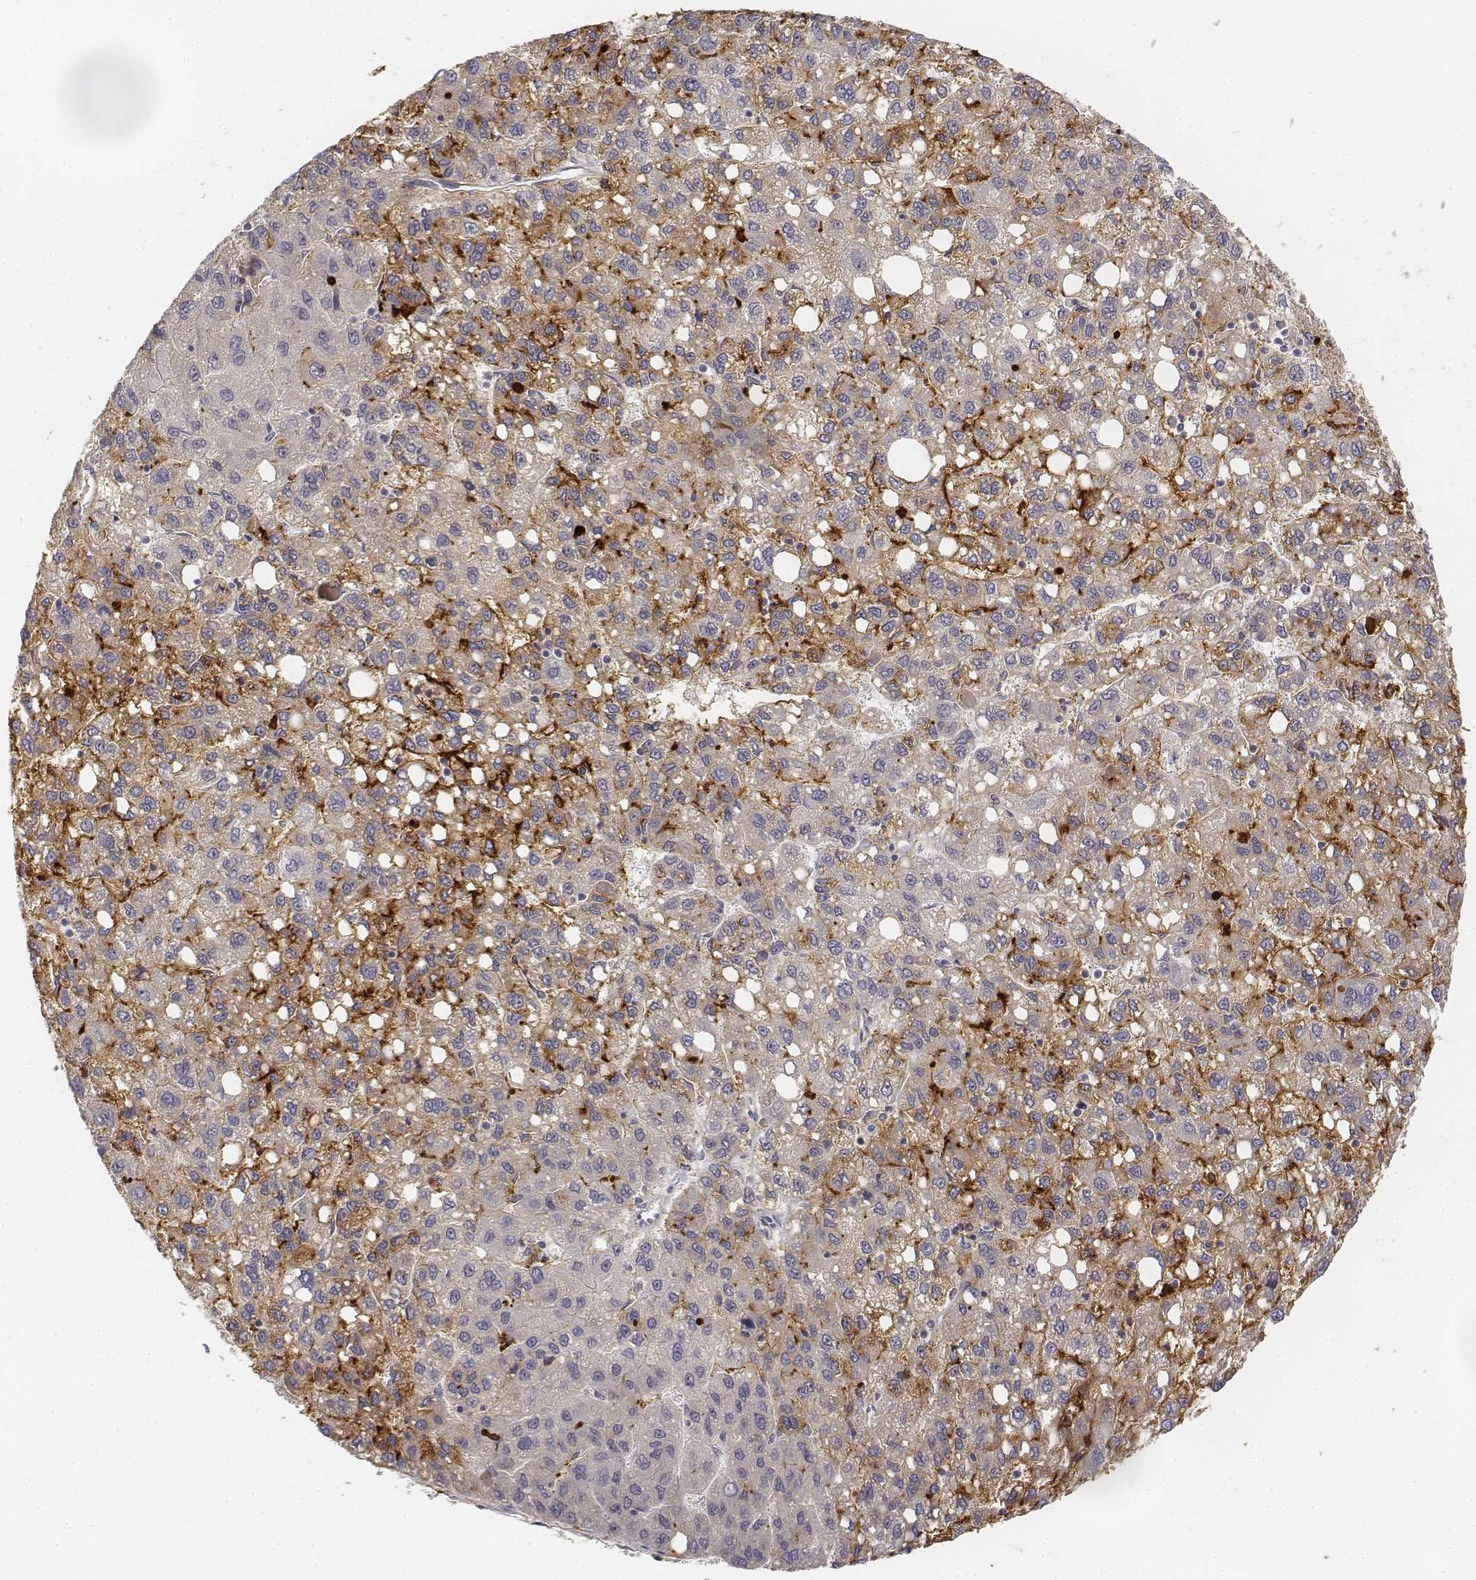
{"staining": {"intensity": "negative", "quantity": "none", "location": "none"}, "tissue": "liver cancer", "cell_type": "Tumor cells", "image_type": "cancer", "snomed": [{"axis": "morphology", "description": "Carcinoma, Hepatocellular, NOS"}, {"axis": "topography", "description": "Liver"}], "caption": "Immunohistochemistry histopathology image of neoplastic tissue: human hepatocellular carcinoma (liver) stained with DAB (3,3'-diaminobenzidine) reveals no significant protein staining in tumor cells.", "gene": "CD14", "patient": {"sex": "female", "age": 82}}